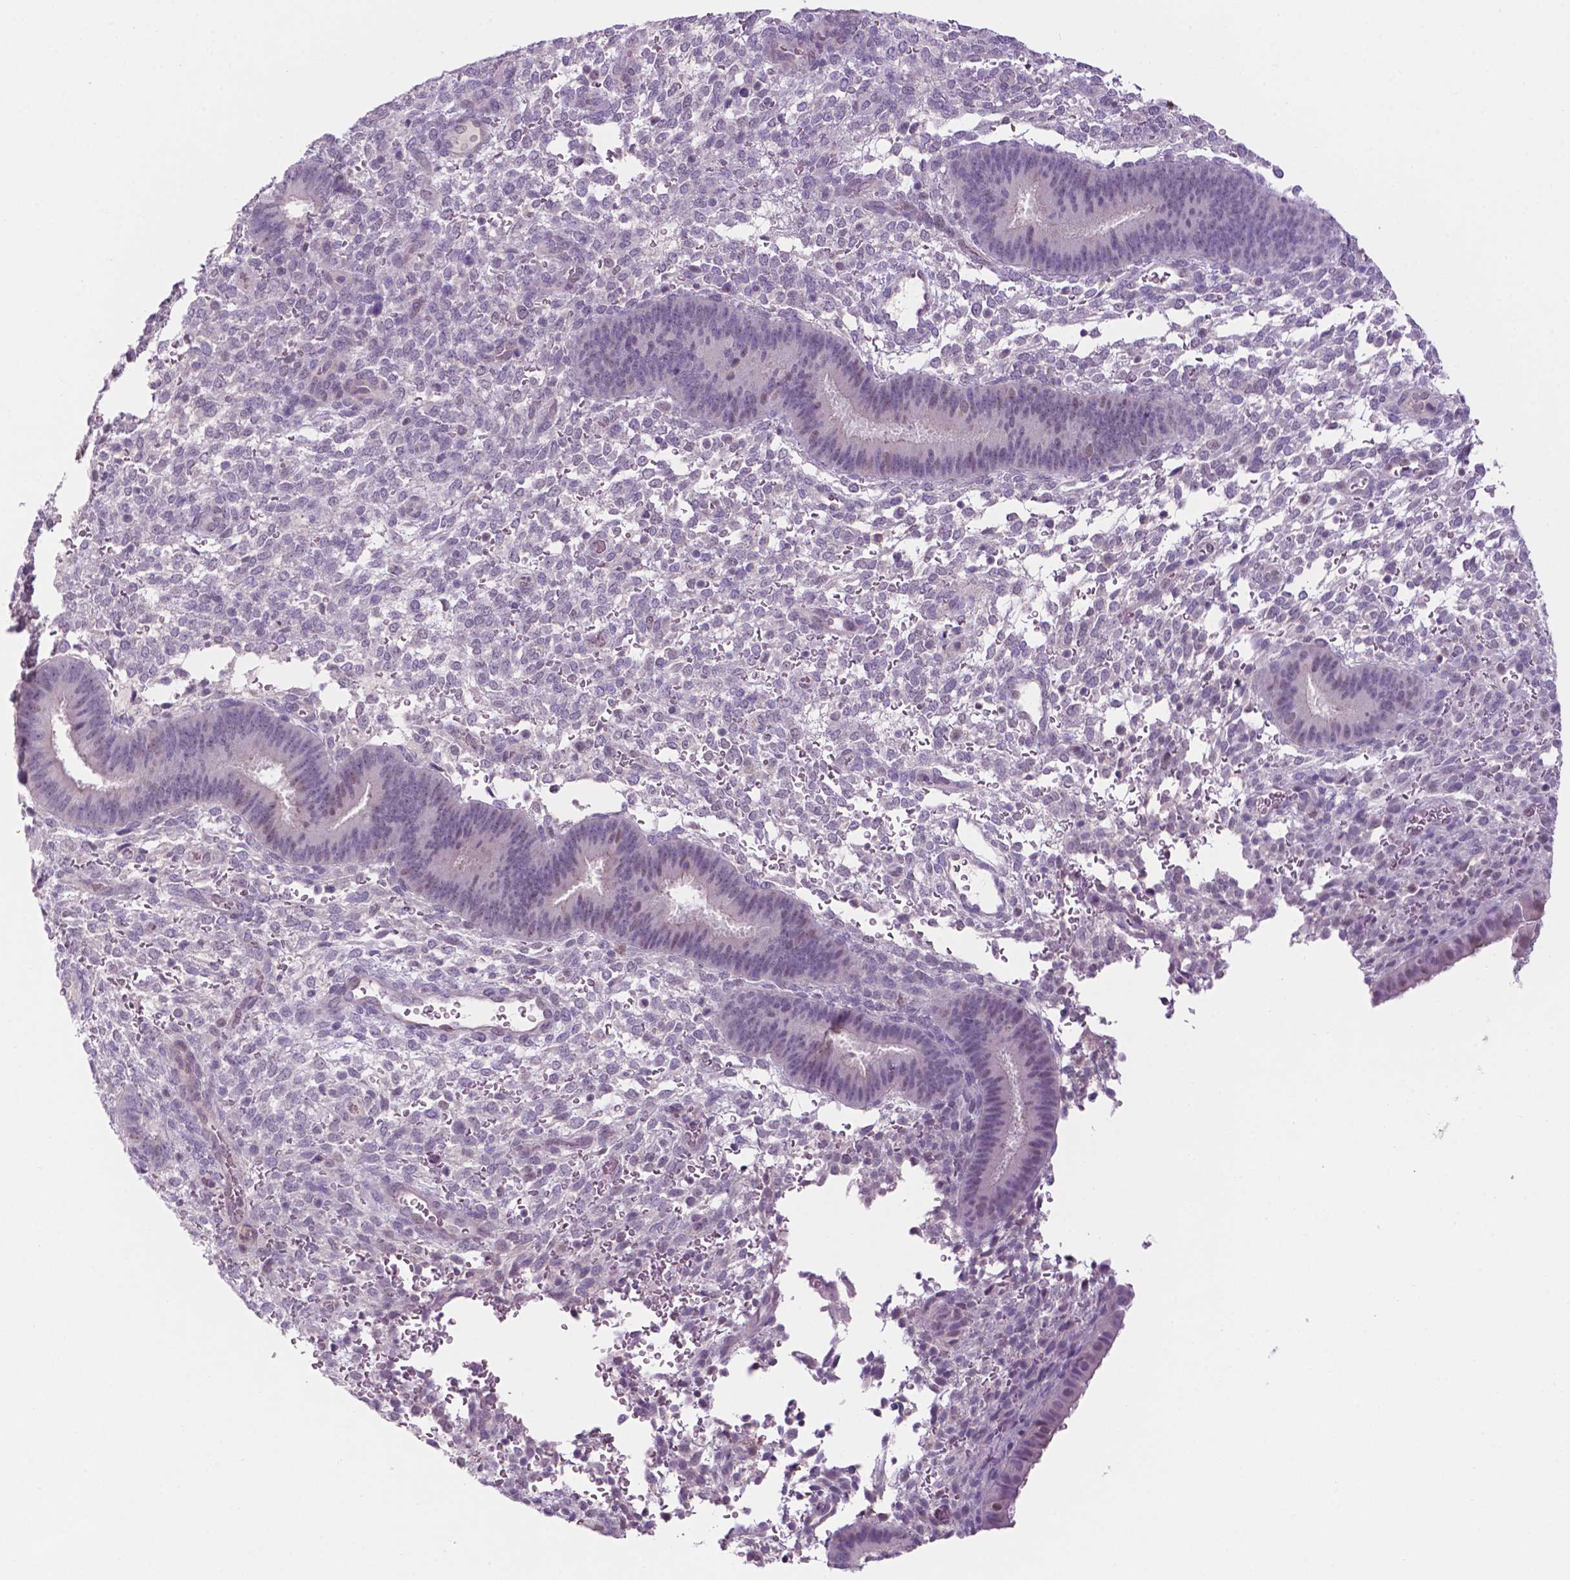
{"staining": {"intensity": "negative", "quantity": "none", "location": "none"}, "tissue": "endometrium", "cell_type": "Cells in endometrial stroma", "image_type": "normal", "snomed": [{"axis": "morphology", "description": "Normal tissue, NOS"}, {"axis": "topography", "description": "Endometrium"}], "caption": "IHC photomicrograph of unremarkable endometrium: endometrium stained with DAB (3,3'-diaminobenzidine) exhibits no significant protein positivity in cells in endometrial stroma.", "gene": "FAM50B", "patient": {"sex": "female", "age": 39}}